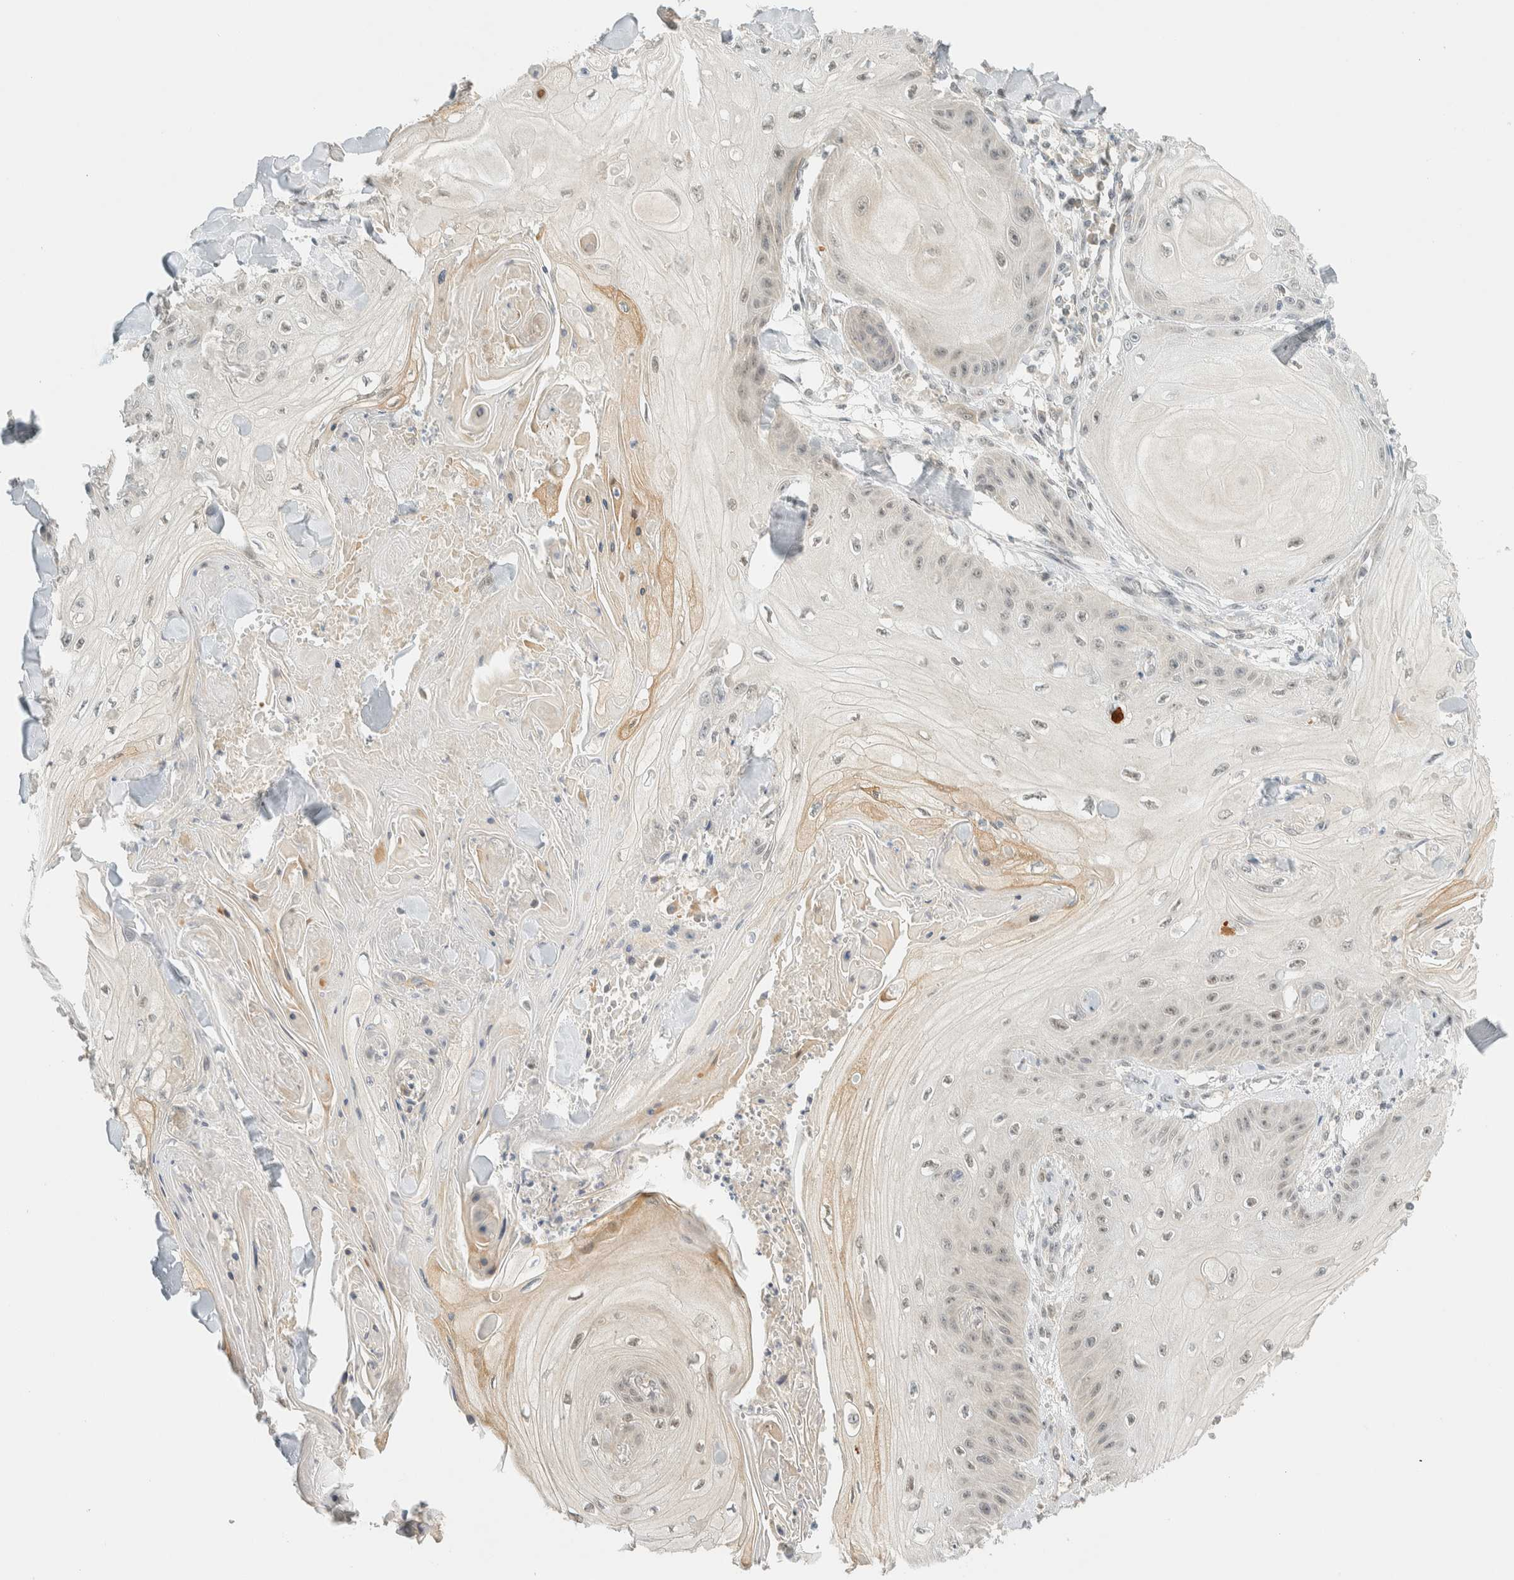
{"staining": {"intensity": "weak", "quantity": "25%-75%", "location": "cytoplasmic/membranous,nuclear"}, "tissue": "skin cancer", "cell_type": "Tumor cells", "image_type": "cancer", "snomed": [{"axis": "morphology", "description": "Squamous cell carcinoma, NOS"}, {"axis": "topography", "description": "Skin"}], "caption": "Skin cancer stained with DAB (3,3'-diaminobenzidine) immunohistochemistry (IHC) displays low levels of weak cytoplasmic/membranous and nuclear expression in approximately 25%-75% of tumor cells.", "gene": "KIFAP3", "patient": {"sex": "male", "age": 74}}